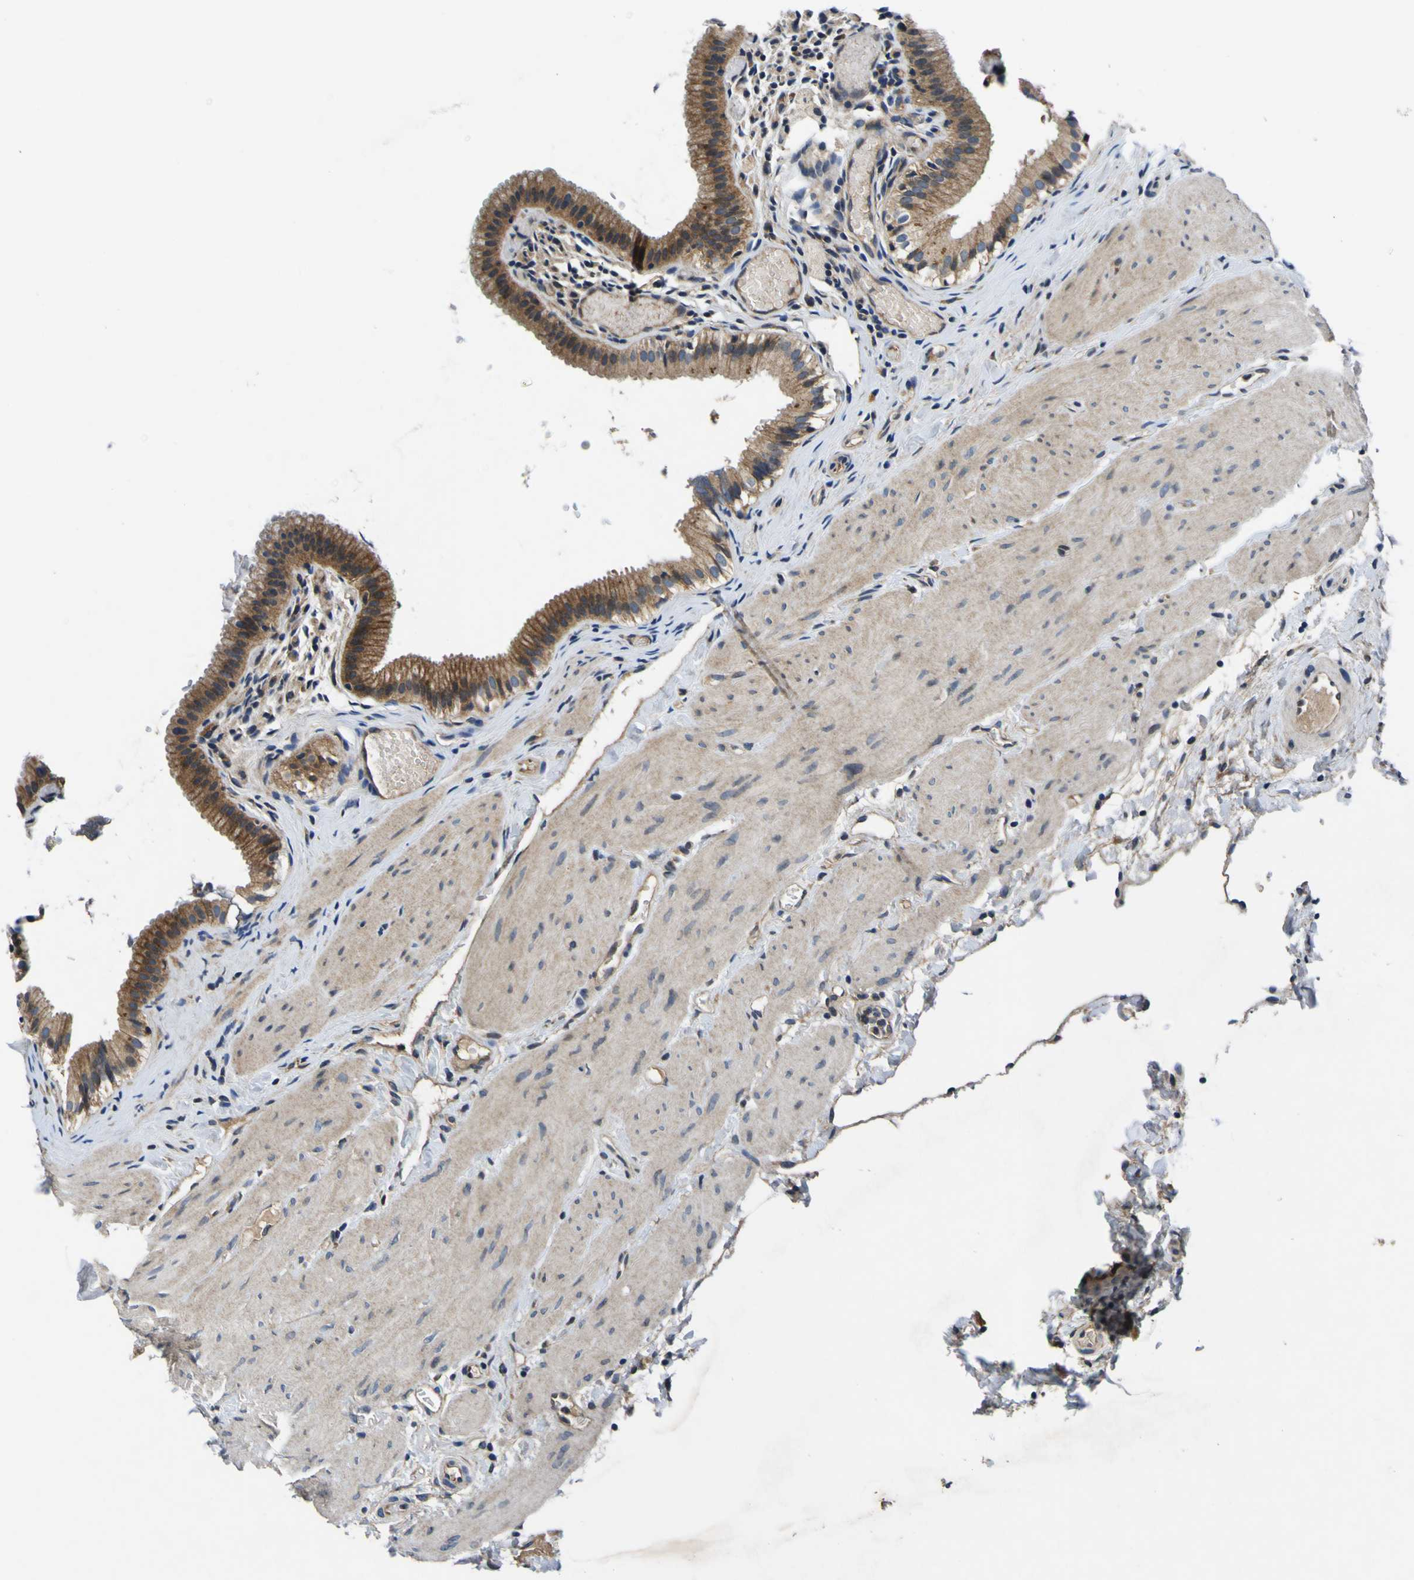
{"staining": {"intensity": "moderate", "quantity": ">75%", "location": "cytoplasmic/membranous"}, "tissue": "gallbladder", "cell_type": "Glandular cells", "image_type": "normal", "snomed": [{"axis": "morphology", "description": "Normal tissue, NOS"}, {"axis": "topography", "description": "Gallbladder"}], "caption": "Approximately >75% of glandular cells in unremarkable human gallbladder exhibit moderate cytoplasmic/membranous protein positivity as visualized by brown immunohistochemical staining.", "gene": "EPHB4", "patient": {"sex": "female", "age": 26}}